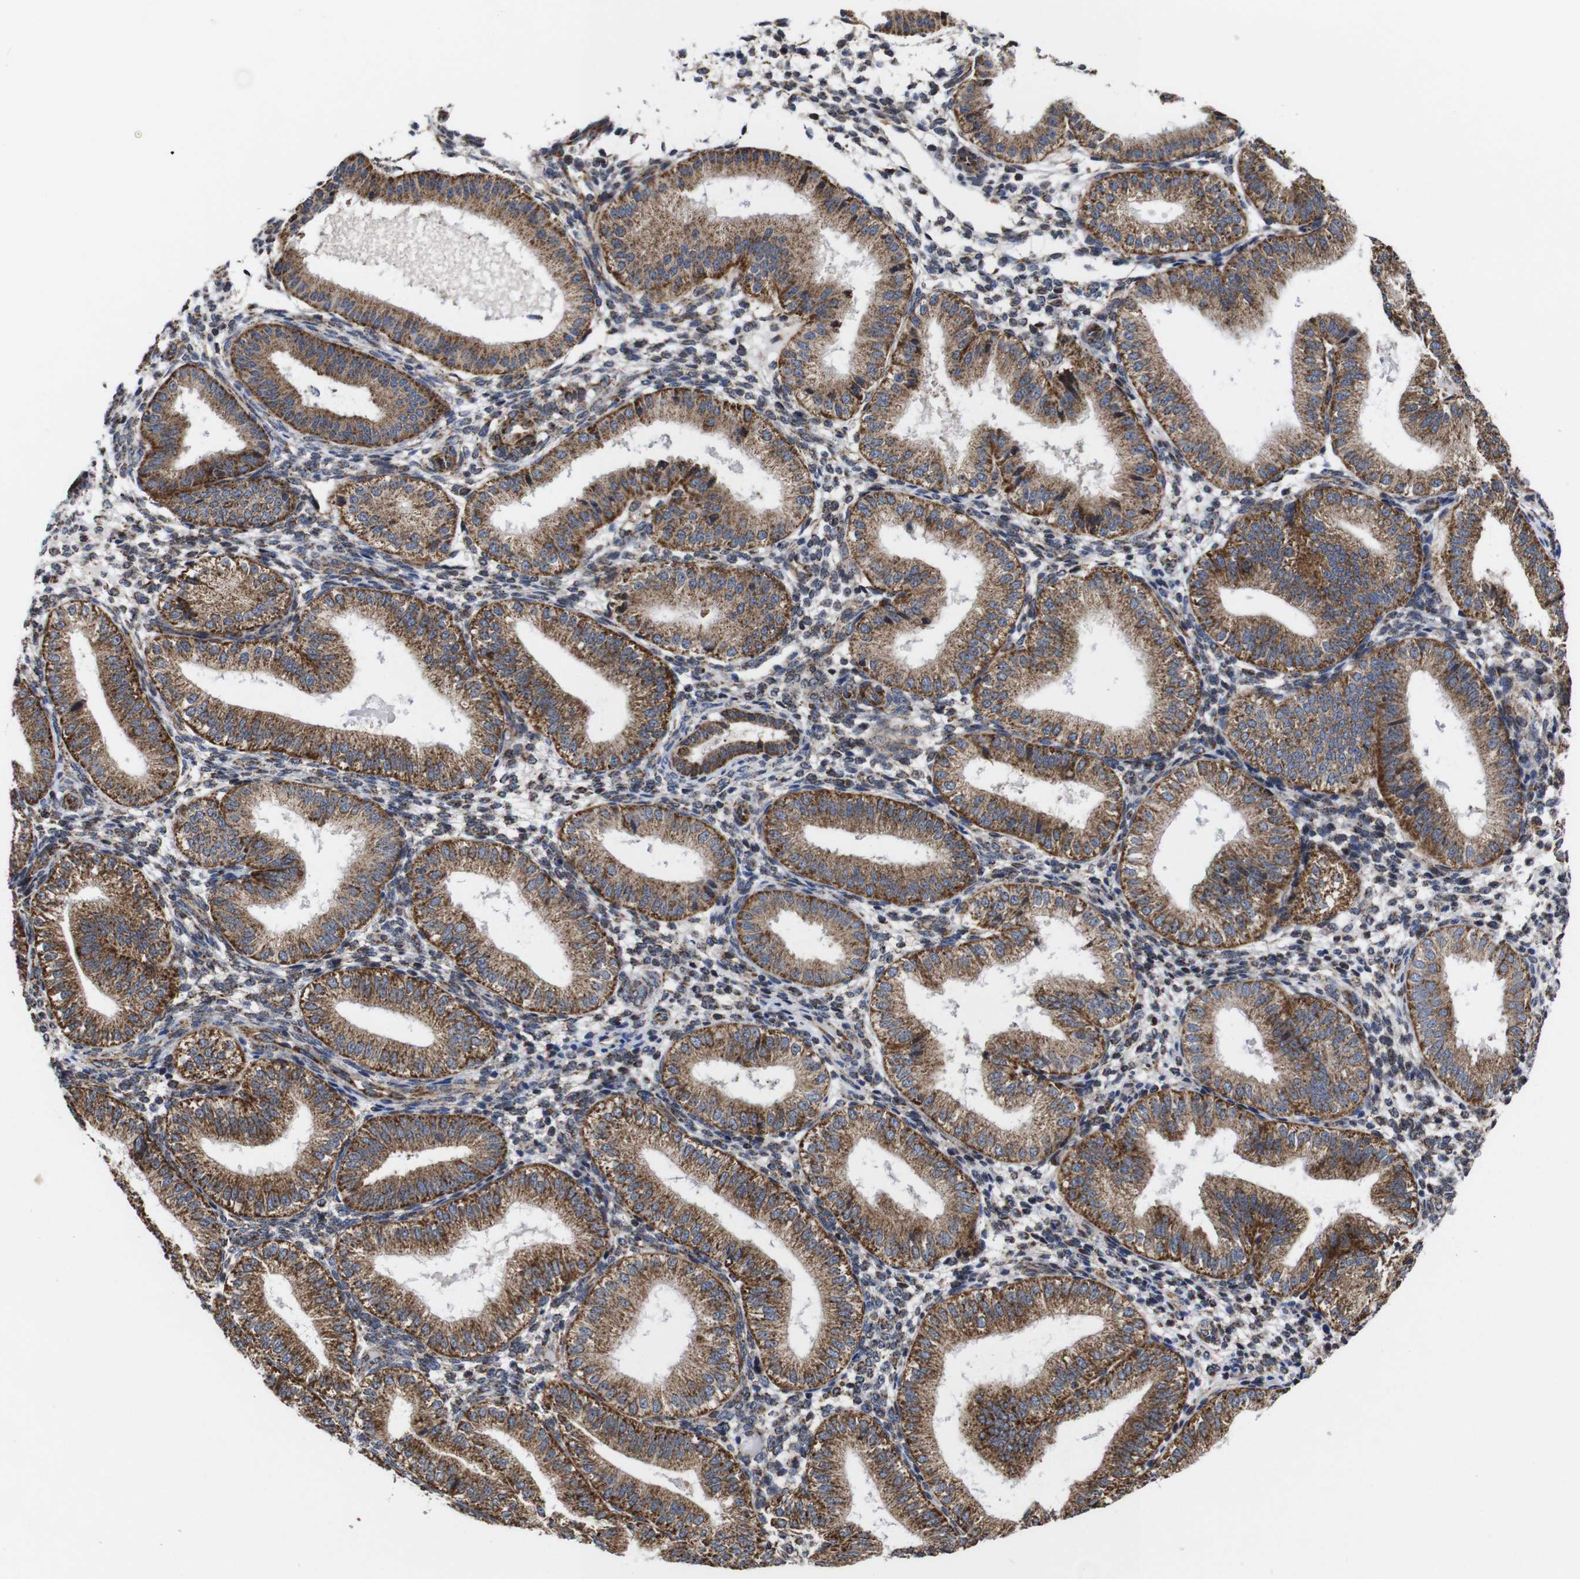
{"staining": {"intensity": "weak", "quantity": ">75%", "location": "cytoplasmic/membranous"}, "tissue": "endometrium", "cell_type": "Cells in endometrial stroma", "image_type": "normal", "snomed": [{"axis": "morphology", "description": "Normal tissue, NOS"}, {"axis": "topography", "description": "Endometrium"}], "caption": "About >75% of cells in endometrial stroma in unremarkable endometrium display weak cytoplasmic/membranous protein positivity as visualized by brown immunohistochemical staining.", "gene": "C17orf80", "patient": {"sex": "female", "age": 39}}